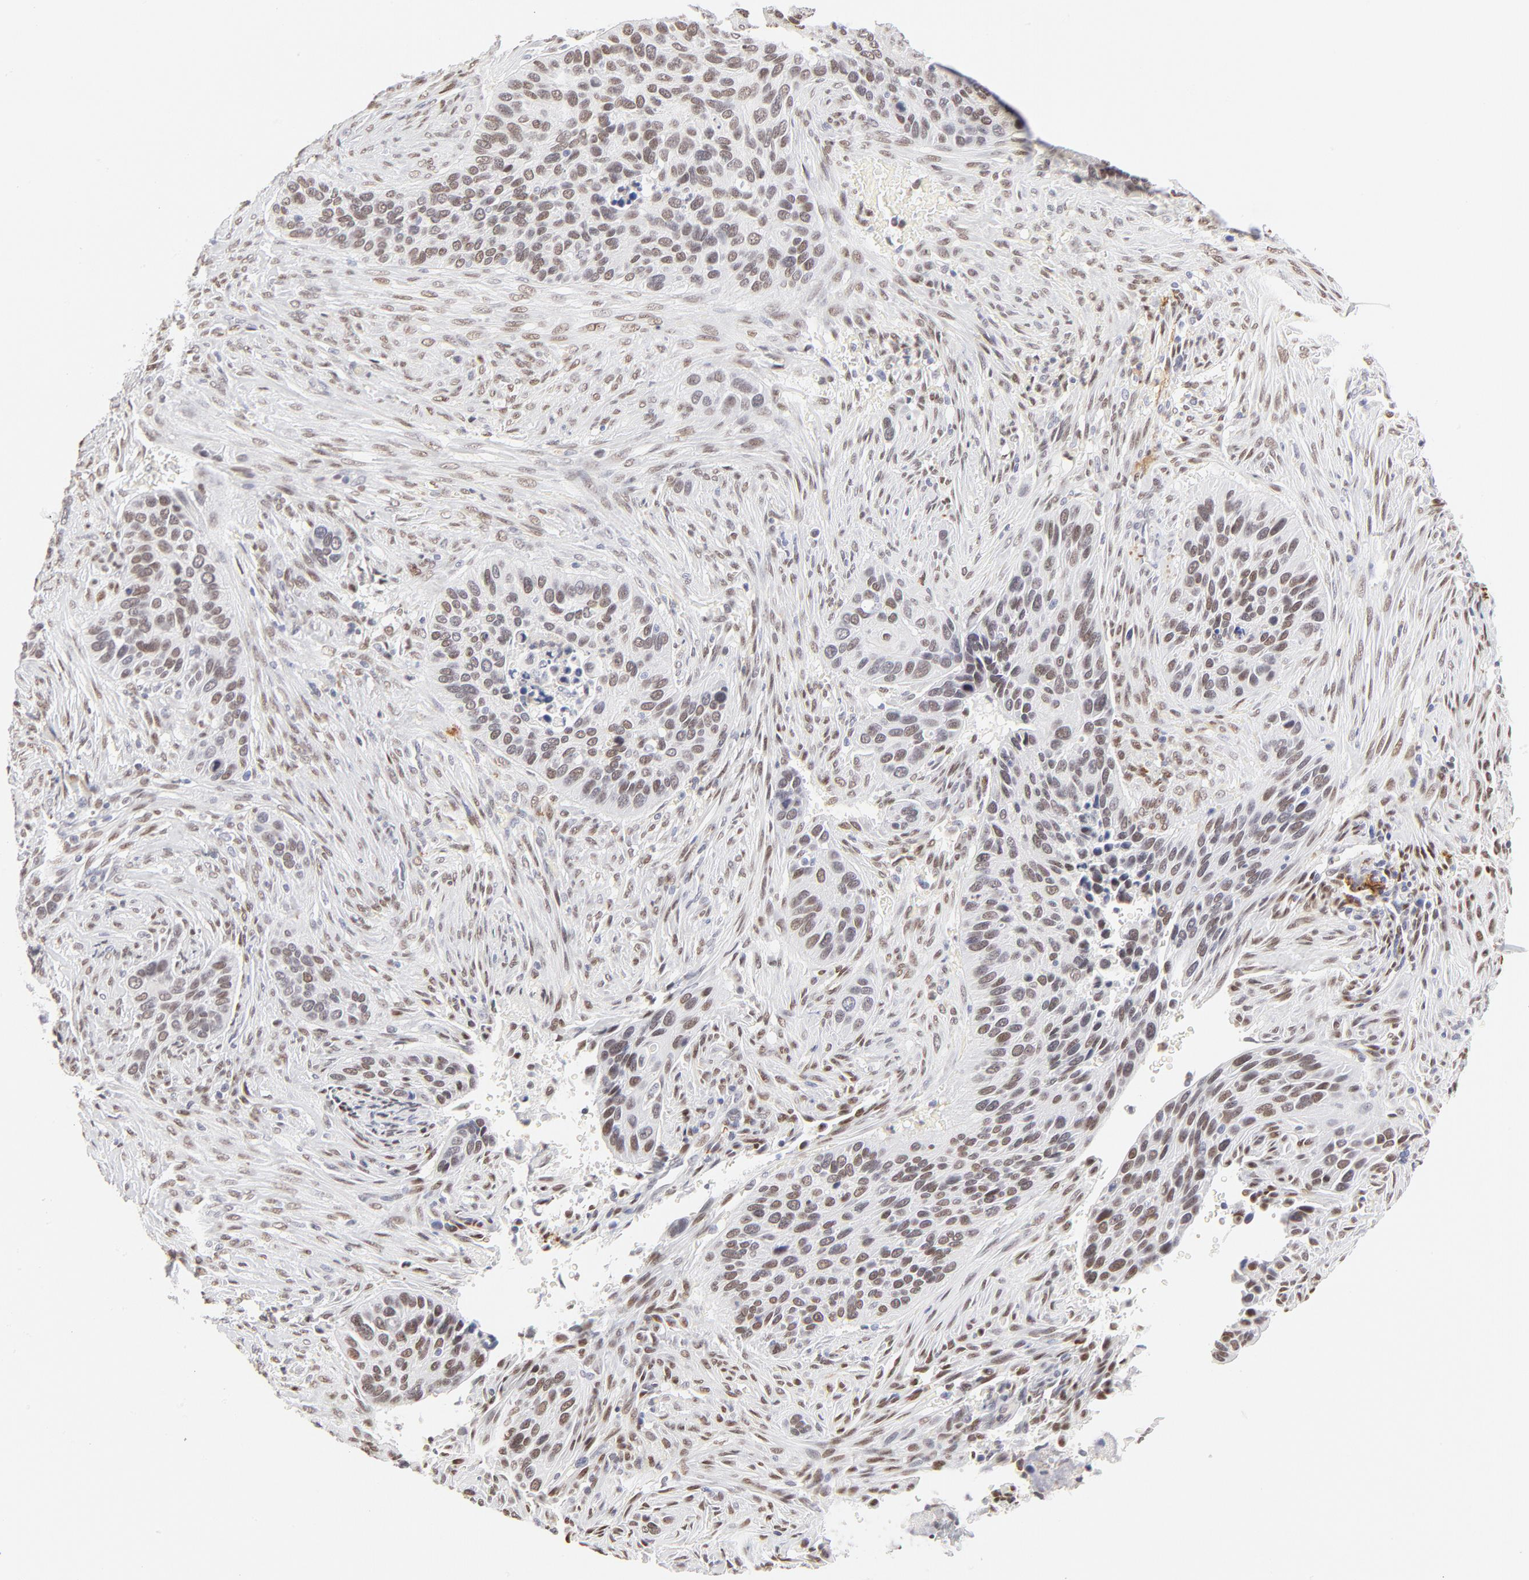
{"staining": {"intensity": "moderate", "quantity": "25%-75%", "location": "nuclear"}, "tissue": "cervical cancer", "cell_type": "Tumor cells", "image_type": "cancer", "snomed": [{"axis": "morphology", "description": "Adenocarcinoma, NOS"}, {"axis": "topography", "description": "Cervix"}], "caption": "A brown stain shows moderate nuclear positivity of a protein in cervical cancer tumor cells.", "gene": "PBX1", "patient": {"sex": "female", "age": 29}}